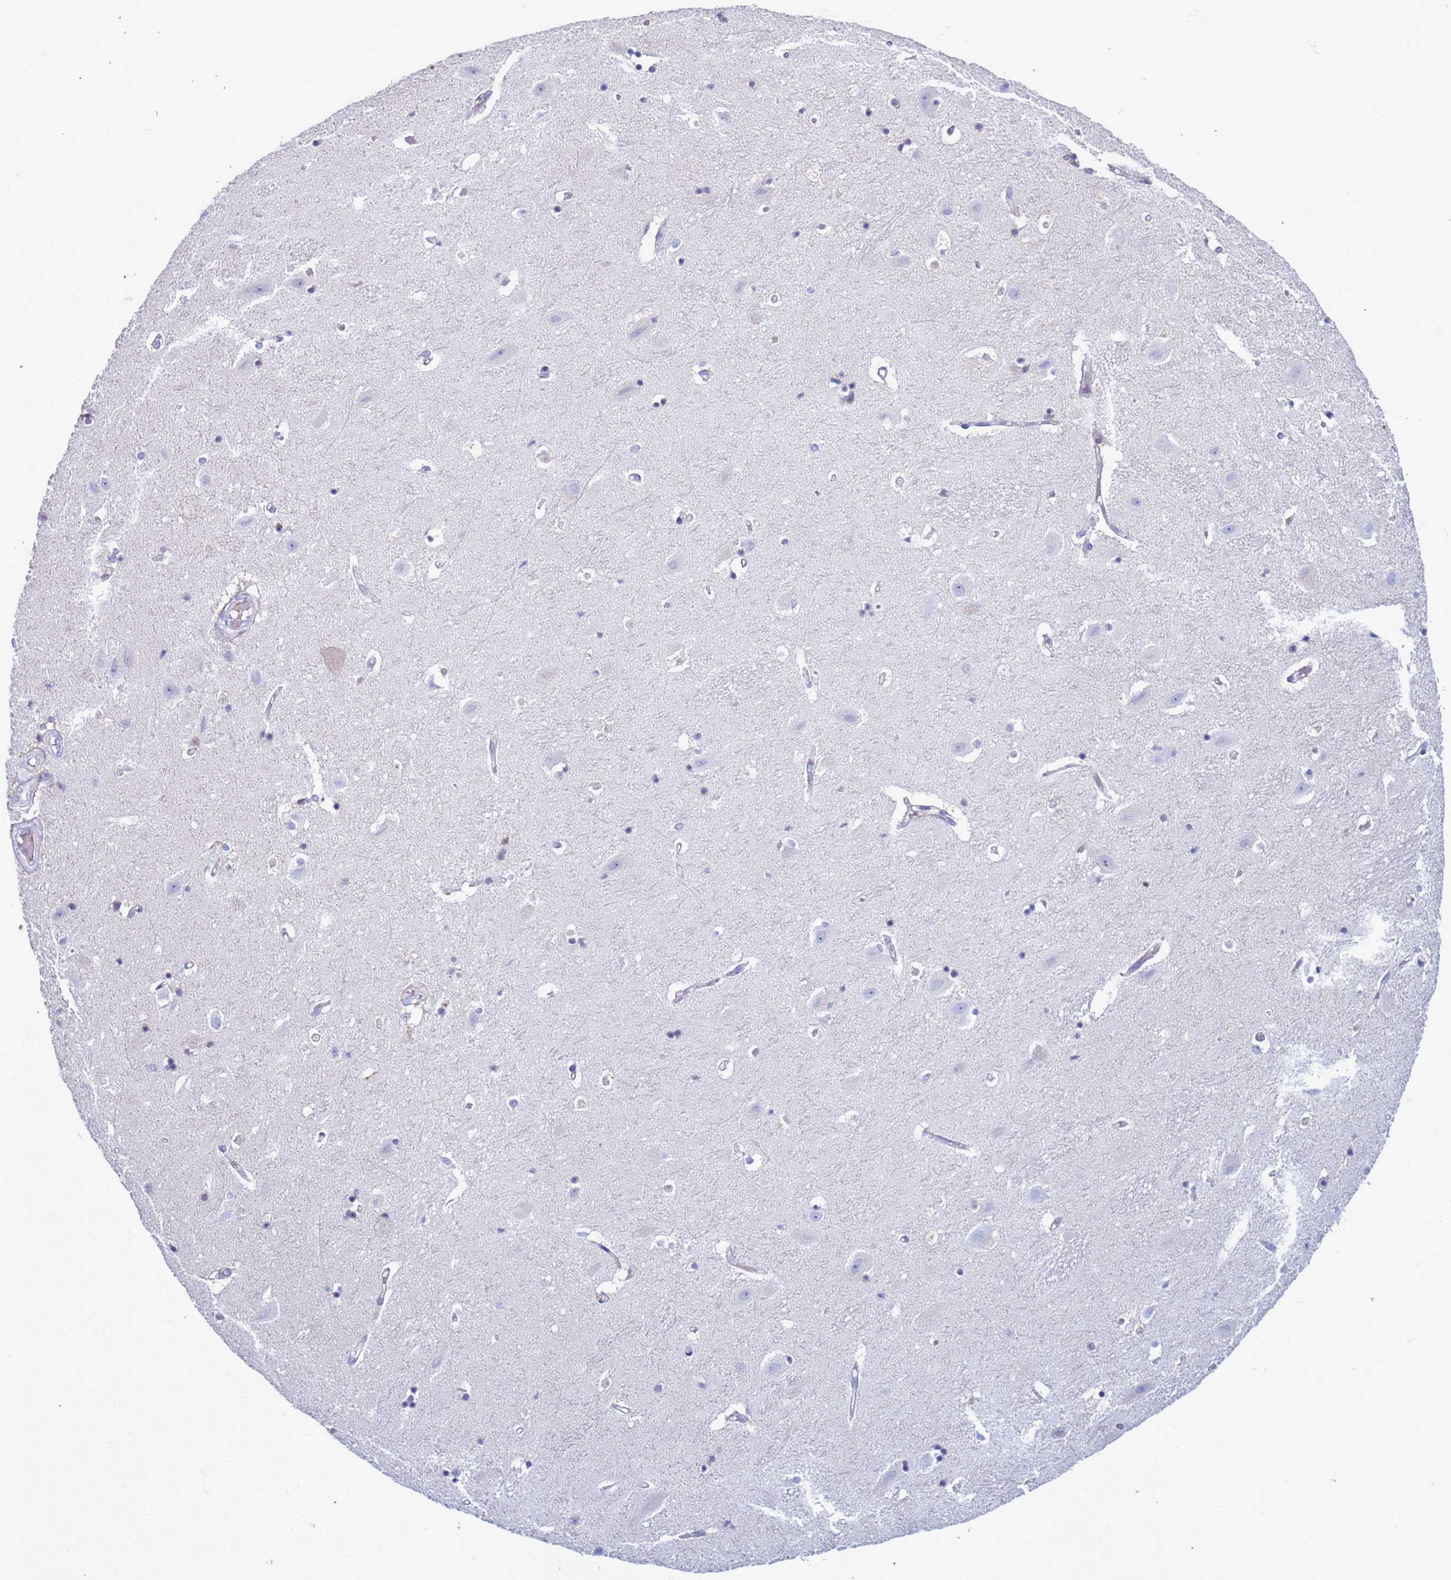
{"staining": {"intensity": "negative", "quantity": "none", "location": "none"}, "tissue": "hippocampus", "cell_type": "Glial cells", "image_type": "normal", "snomed": [{"axis": "morphology", "description": "Normal tissue, NOS"}, {"axis": "topography", "description": "Hippocampus"}], "caption": "IHC image of unremarkable hippocampus stained for a protein (brown), which exhibits no staining in glial cells.", "gene": "ABHD17B", "patient": {"sex": "female", "age": 52}}